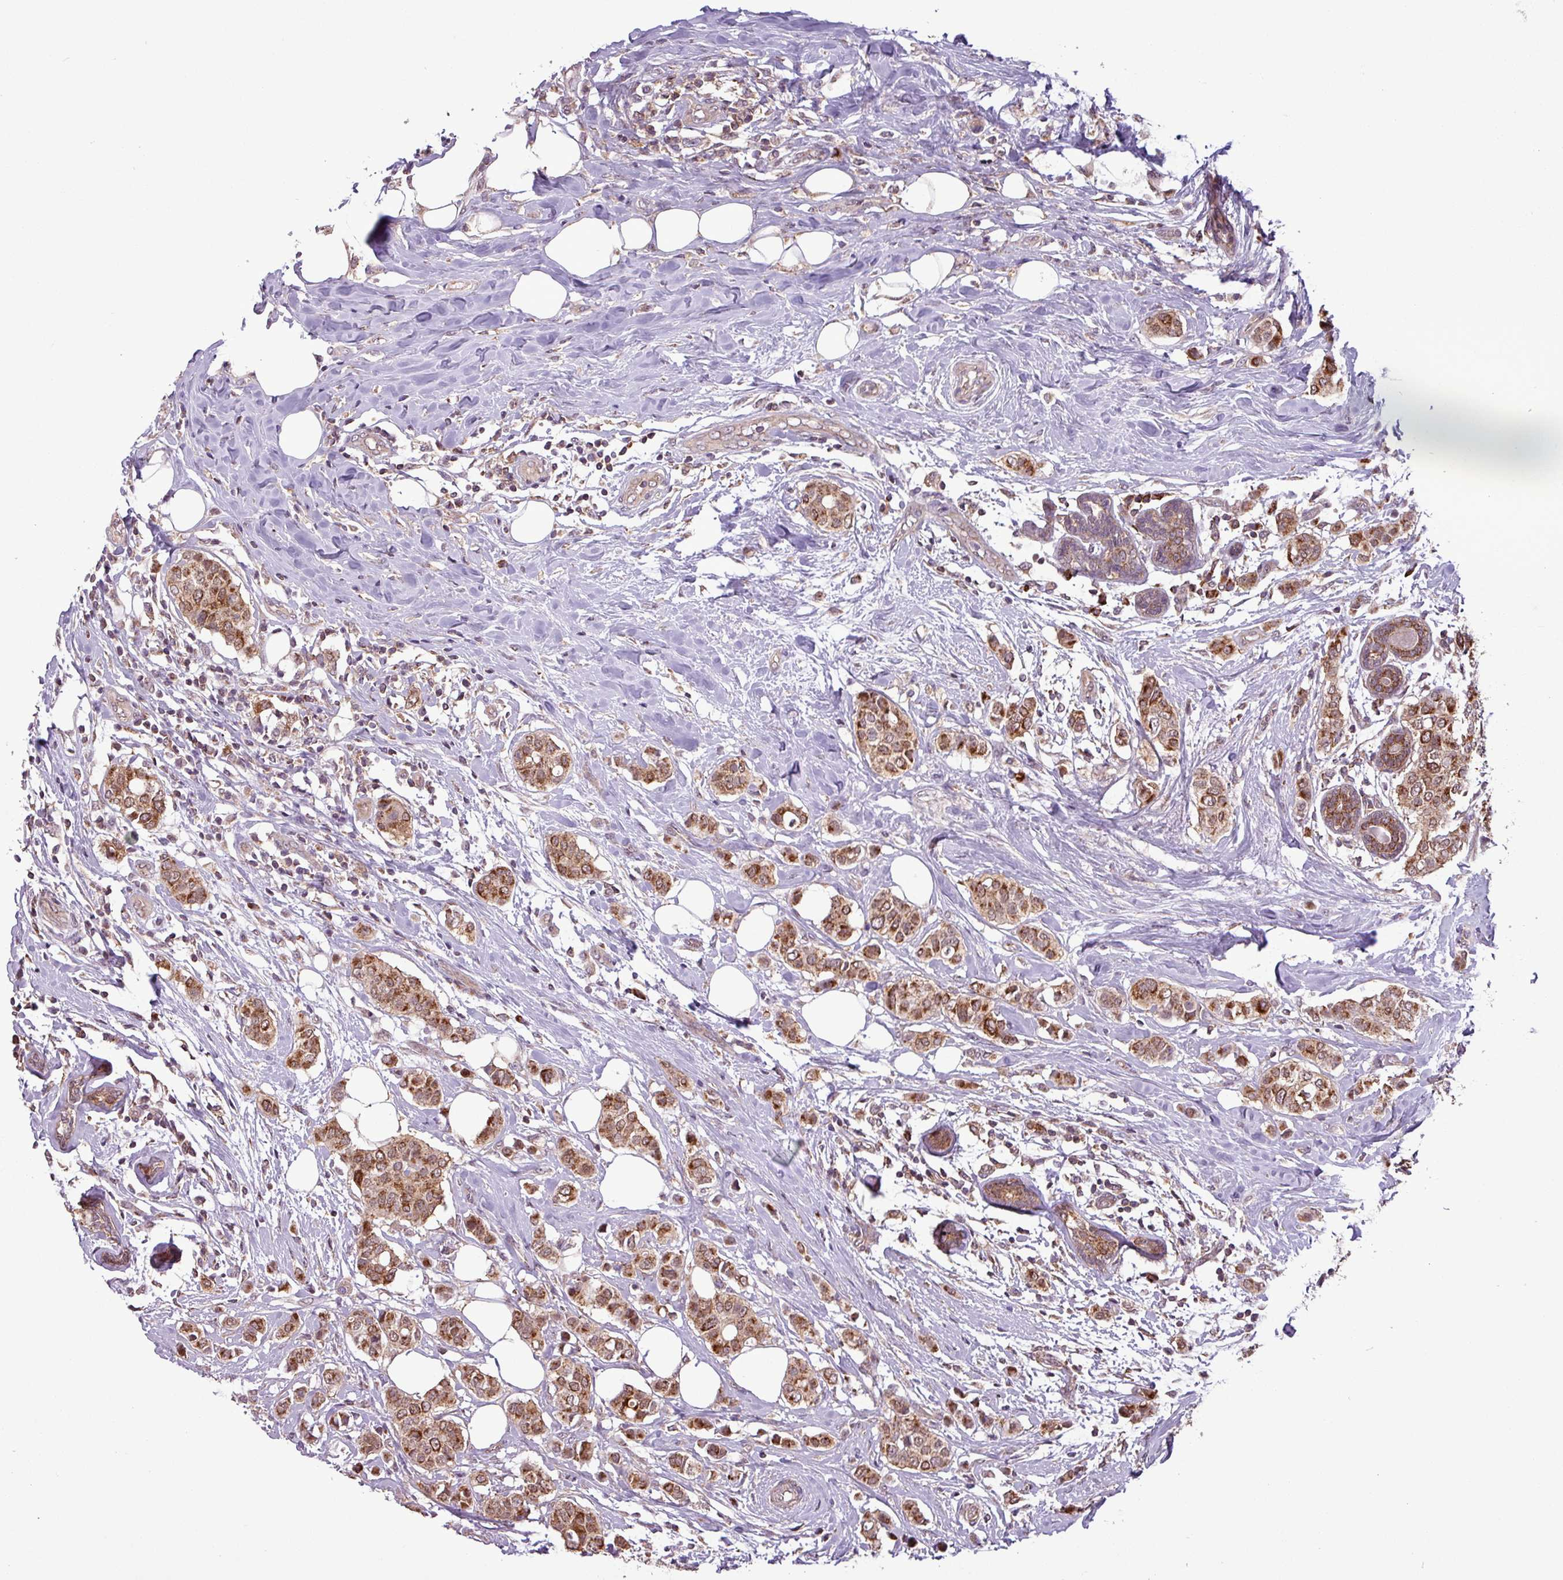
{"staining": {"intensity": "moderate", "quantity": ">75%", "location": "cytoplasmic/membranous"}, "tissue": "breast cancer", "cell_type": "Tumor cells", "image_type": "cancer", "snomed": [{"axis": "morphology", "description": "Lobular carcinoma"}, {"axis": "topography", "description": "Breast"}], "caption": "Lobular carcinoma (breast) stained with DAB IHC exhibits medium levels of moderate cytoplasmic/membranous staining in about >75% of tumor cells.", "gene": "MCTP2", "patient": {"sex": "female", "age": 51}}